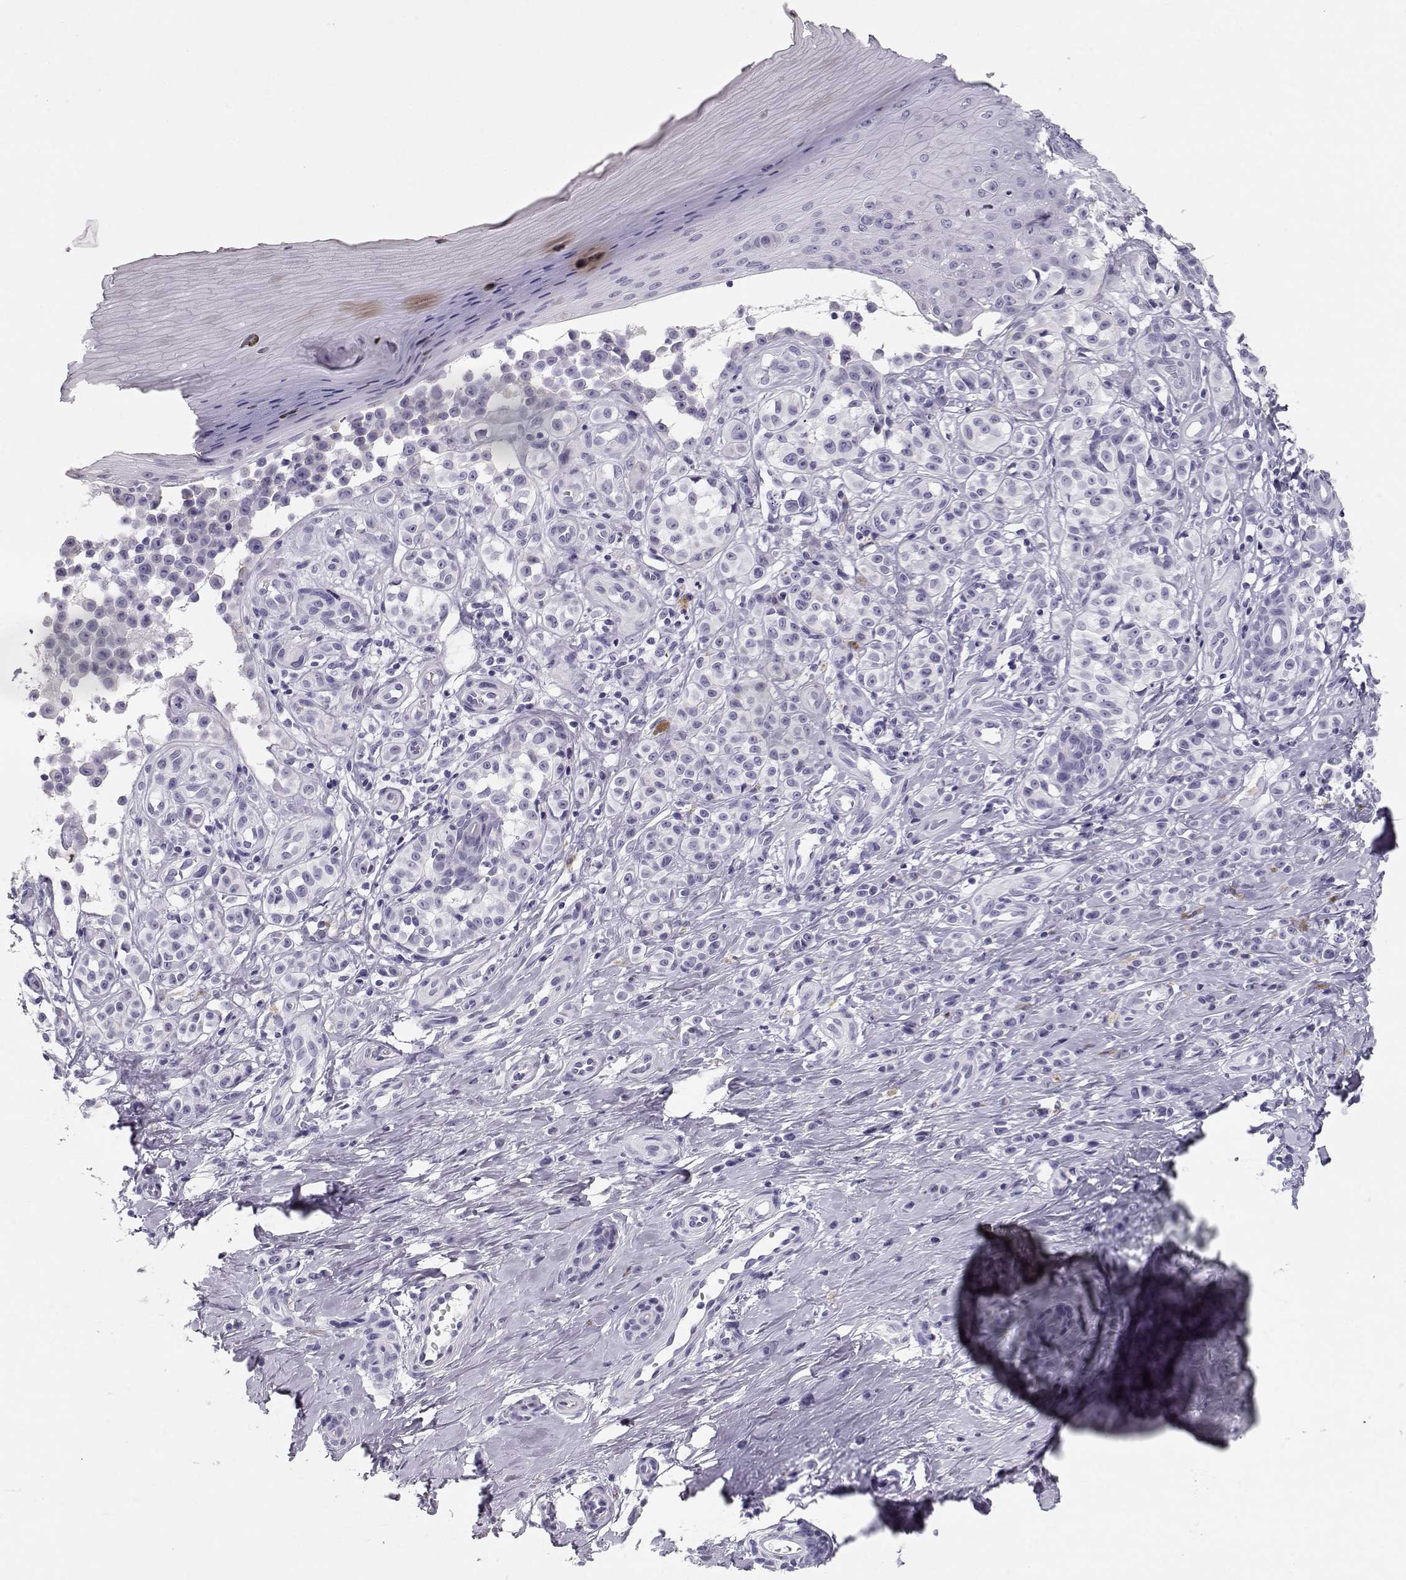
{"staining": {"intensity": "negative", "quantity": "none", "location": "none"}, "tissue": "melanoma", "cell_type": "Tumor cells", "image_type": "cancer", "snomed": [{"axis": "morphology", "description": "Malignant melanoma, NOS"}, {"axis": "topography", "description": "Skin"}], "caption": "Malignant melanoma was stained to show a protein in brown. There is no significant expression in tumor cells. The staining is performed using DAB (3,3'-diaminobenzidine) brown chromogen with nuclei counter-stained in using hematoxylin.", "gene": "MAGEC1", "patient": {"sex": "female", "age": 76}}